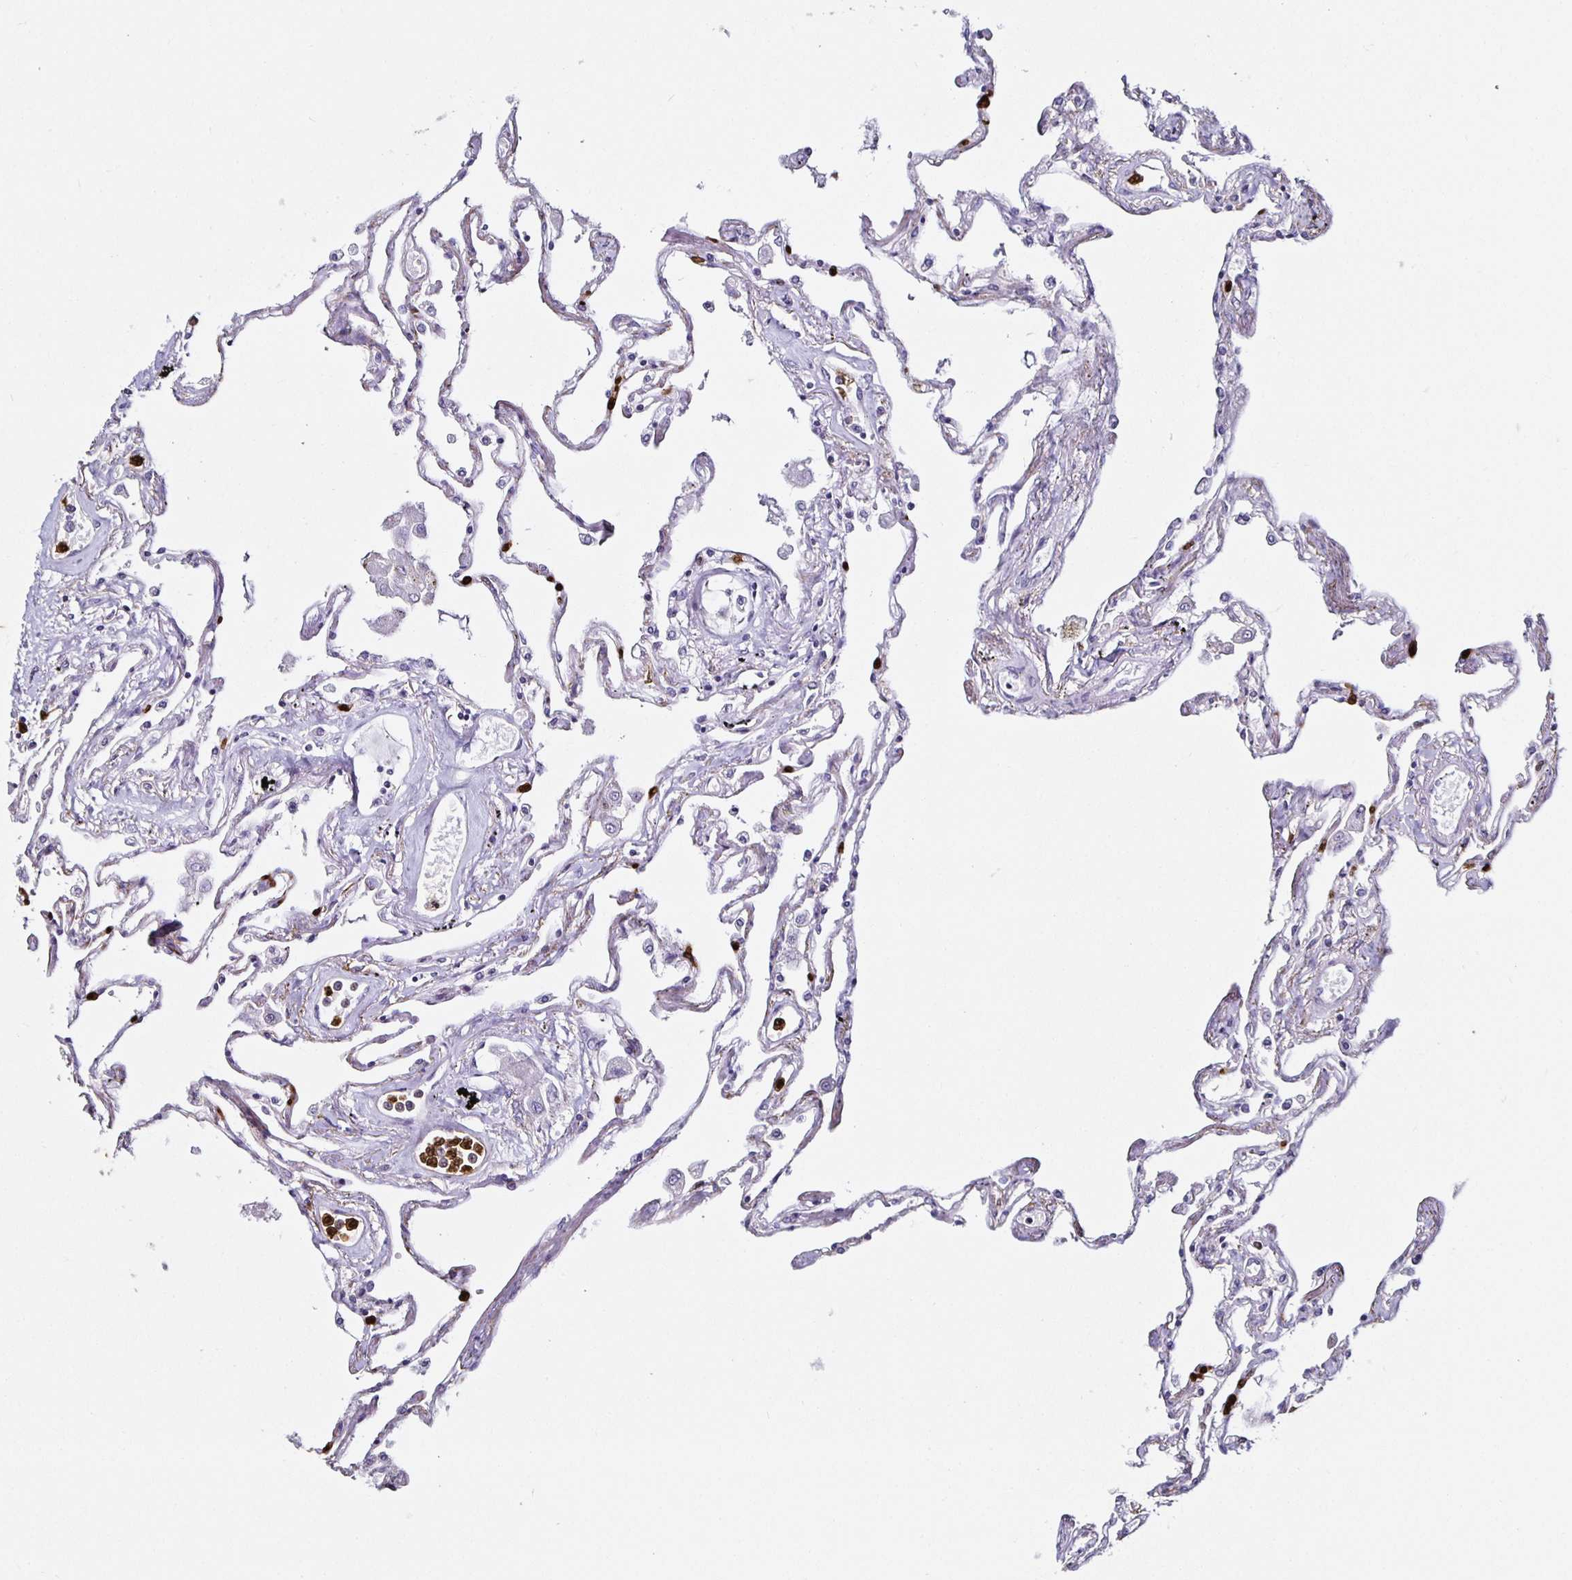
{"staining": {"intensity": "moderate", "quantity": "<25%", "location": "nuclear"}, "tissue": "lung", "cell_type": "Alveolar cells", "image_type": "normal", "snomed": [{"axis": "morphology", "description": "Normal tissue, NOS"}, {"axis": "morphology", "description": "Adenocarcinoma, NOS"}, {"axis": "topography", "description": "Cartilage tissue"}, {"axis": "topography", "description": "Lung"}], "caption": "Unremarkable lung demonstrates moderate nuclear positivity in approximately <25% of alveolar cells (Stains: DAB (3,3'-diaminobenzidine) in brown, nuclei in blue, Microscopy: brightfield microscopy at high magnification)..", "gene": "TLR4", "patient": {"sex": "female", "age": 67}}